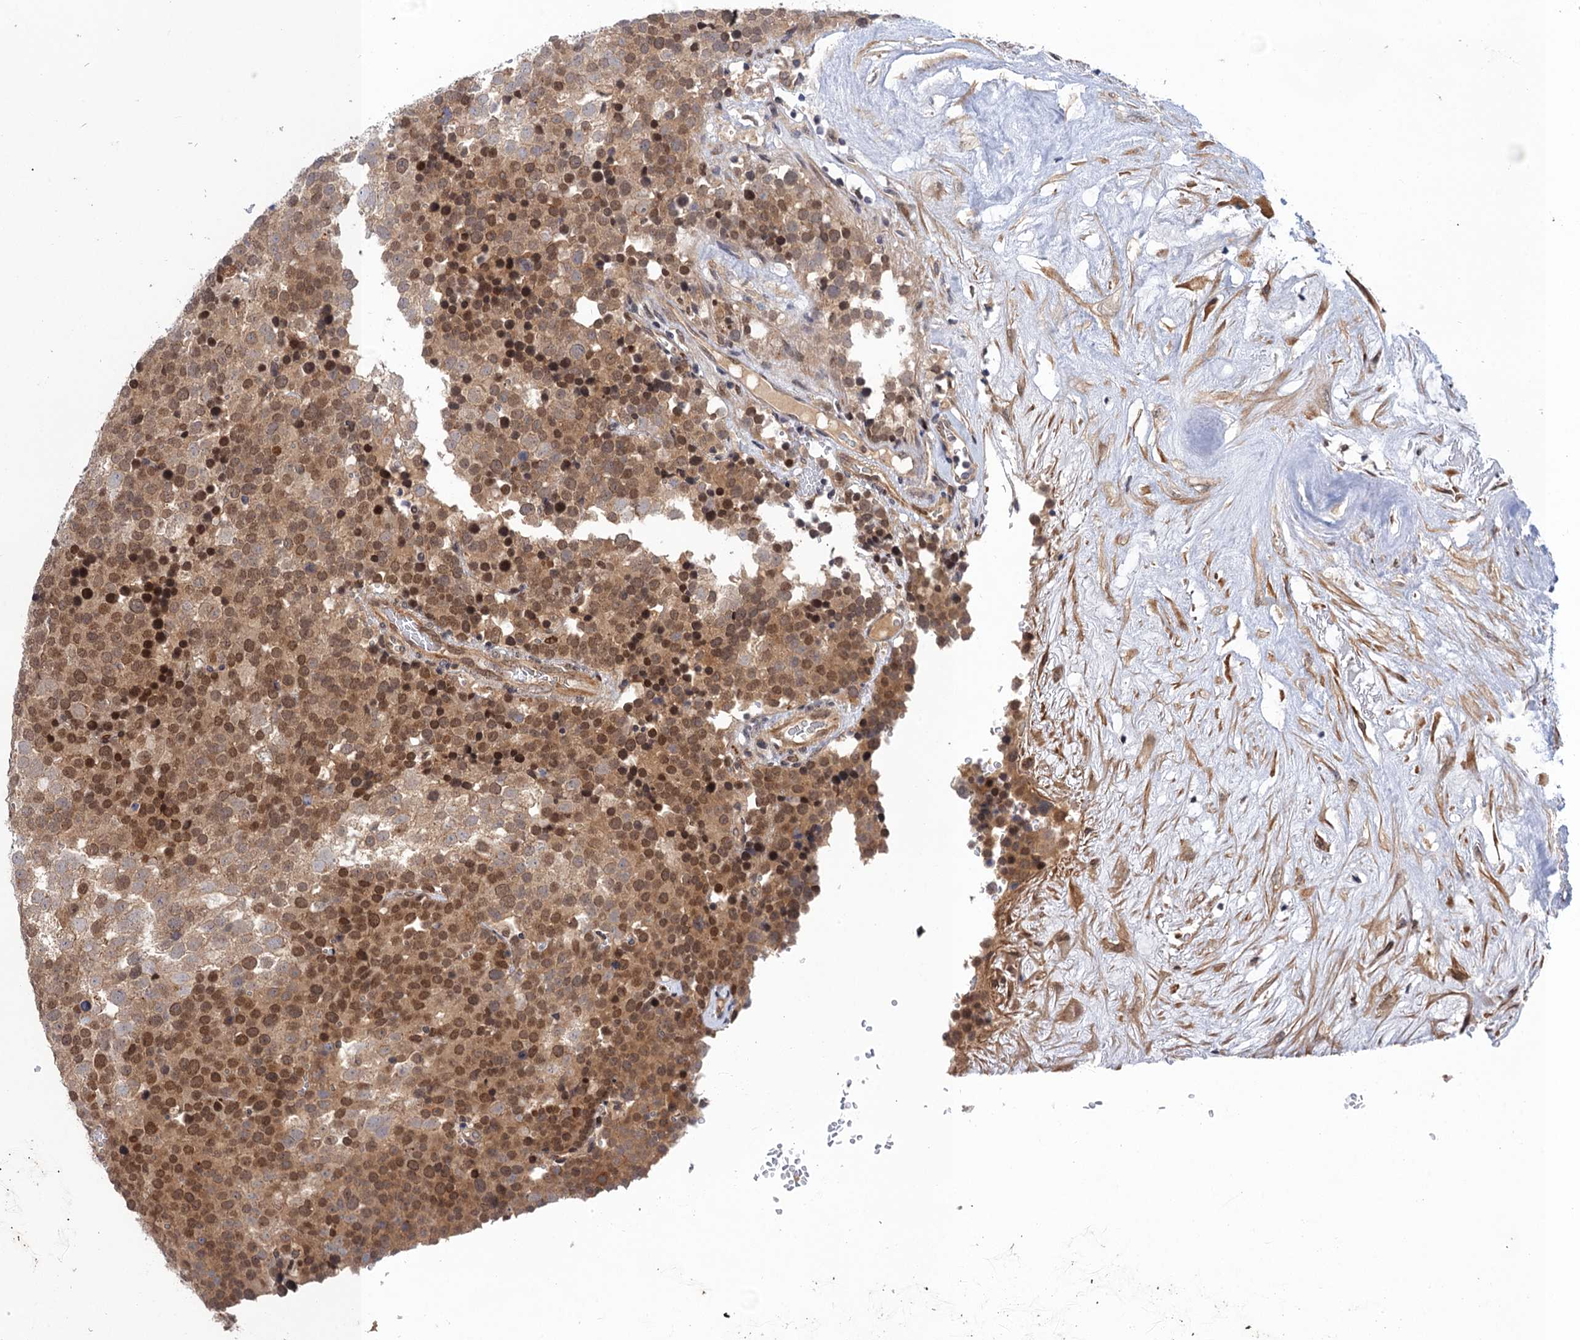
{"staining": {"intensity": "moderate", "quantity": ">75%", "location": "nuclear"}, "tissue": "testis cancer", "cell_type": "Tumor cells", "image_type": "cancer", "snomed": [{"axis": "morphology", "description": "Seminoma, NOS"}, {"axis": "topography", "description": "Testis"}], "caption": "A photomicrograph of testis seminoma stained for a protein exhibits moderate nuclear brown staining in tumor cells.", "gene": "NEK8", "patient": {"sex": "male", "age": 71}}